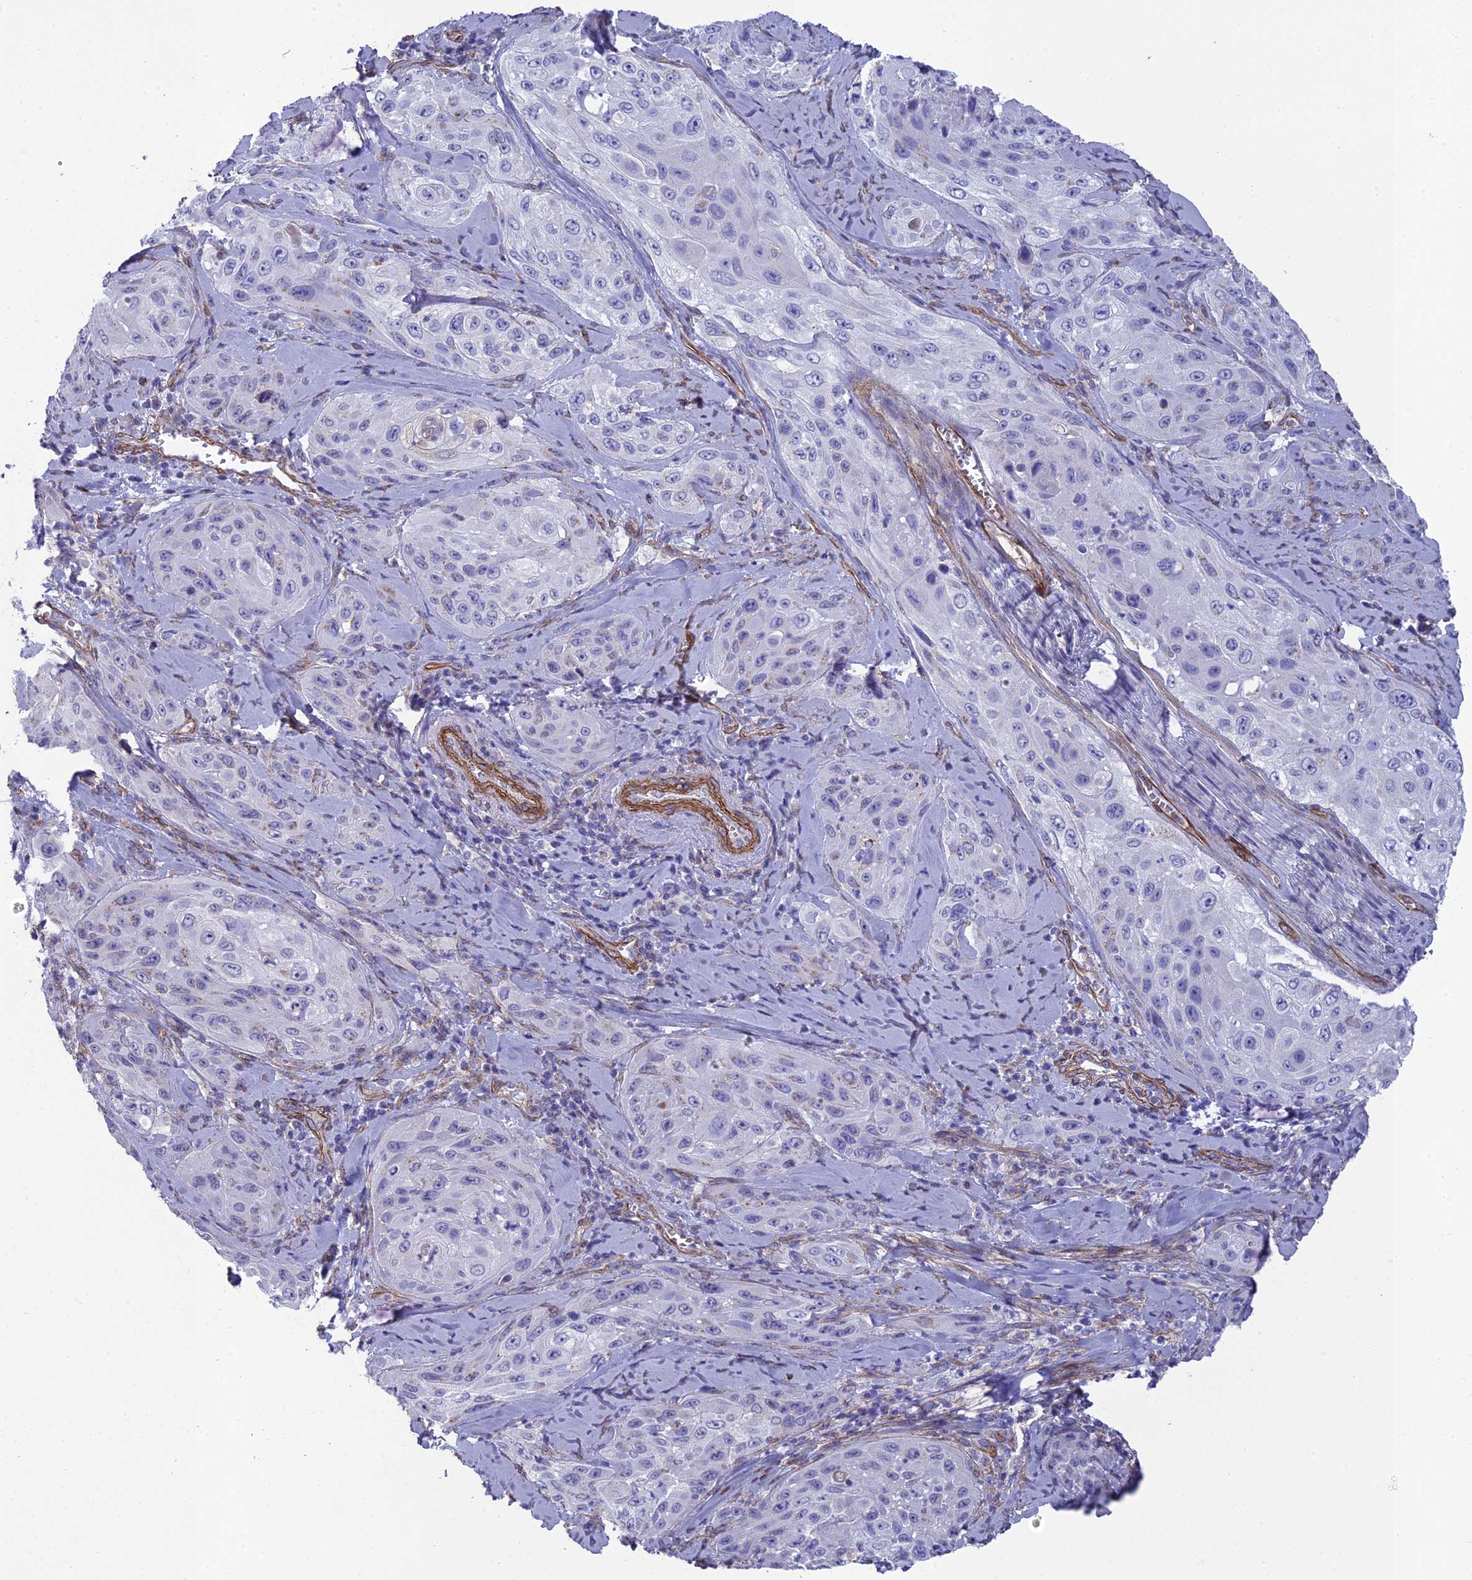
{"staining": {"intensity": "negative", "quantity": "none", "location": "none"}, "tissue": "cervical cancer", "cell_type": "Tumor cells", "image_type": "cancer", "snomed": [{"axis": "morphology", "description": "Squamous cell carcinoma, NOS"}, {"axis": "topography", "description": "Cervix"}], "caption": "High power microscopy micrograph of an immunohistochemistry (IHC) histopathology image of squamous cell carcinoma (cervical), revealing no significant expression in tumor cells. The staining is performed using DAB brown chromogen with nuclei counter-stained in using hematoxylin.", "gene": "TNS1", "patient": {"sex": "female", "age": 42}}